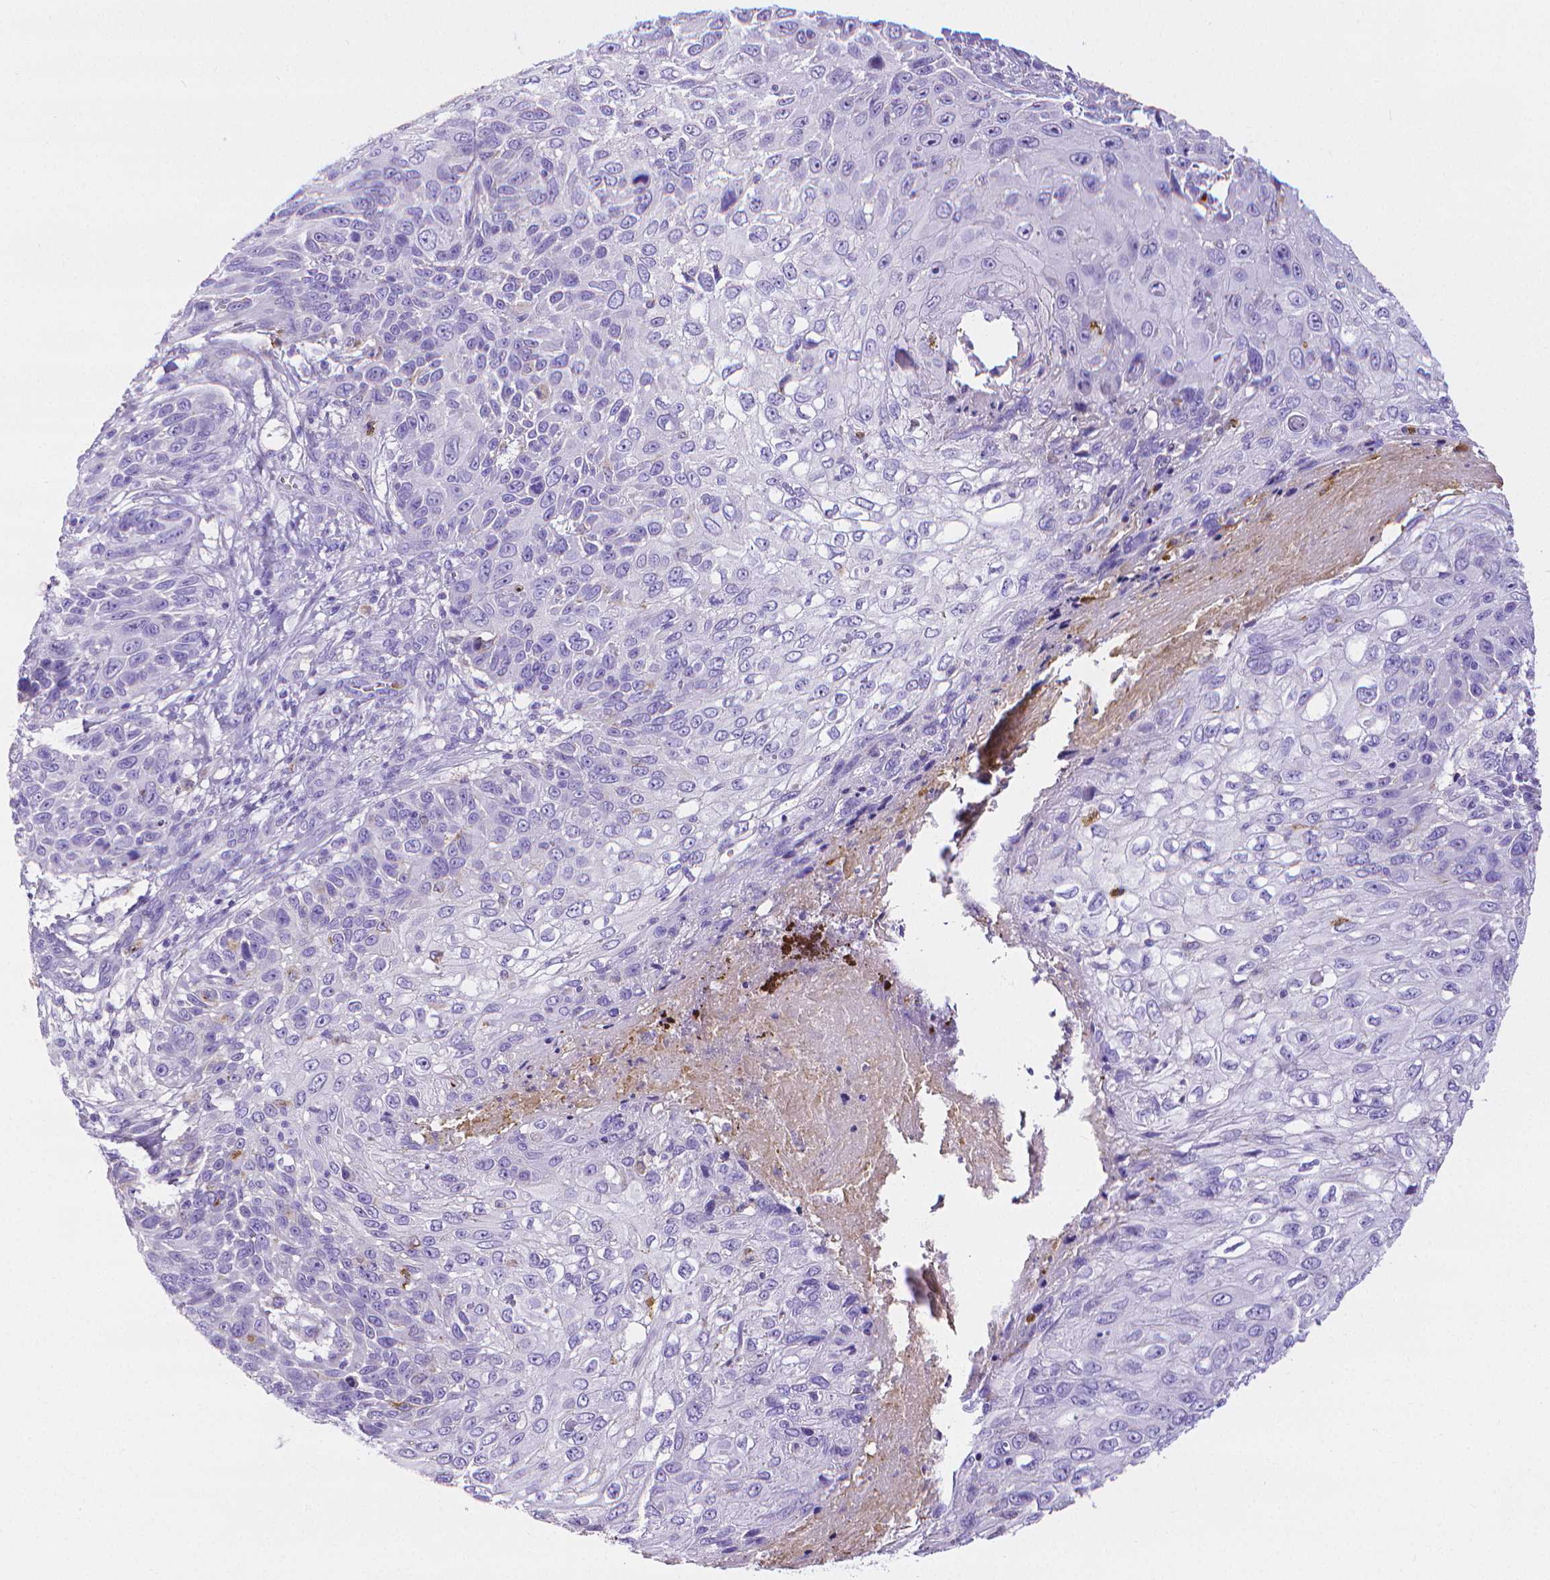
{"staining": {"intensity": "negative", "quantity": "none", "location": "none"}, "tissue": "skin cancer", "cell_type": "Tumor cells", "image_type": "cancer", "snomed": [{"axis": "morphology", "description": "Squamous cell carcinoma, NOS"}, {"axis": "topography", "description": "Skin"}], "caption": "Human skin cancer (squamous cell carcinoma) stained for a protein using IHC demonstrates no expression in tumor cells.", "gene": "MMP9", "patient": {"sex": "male", "age": 92}}